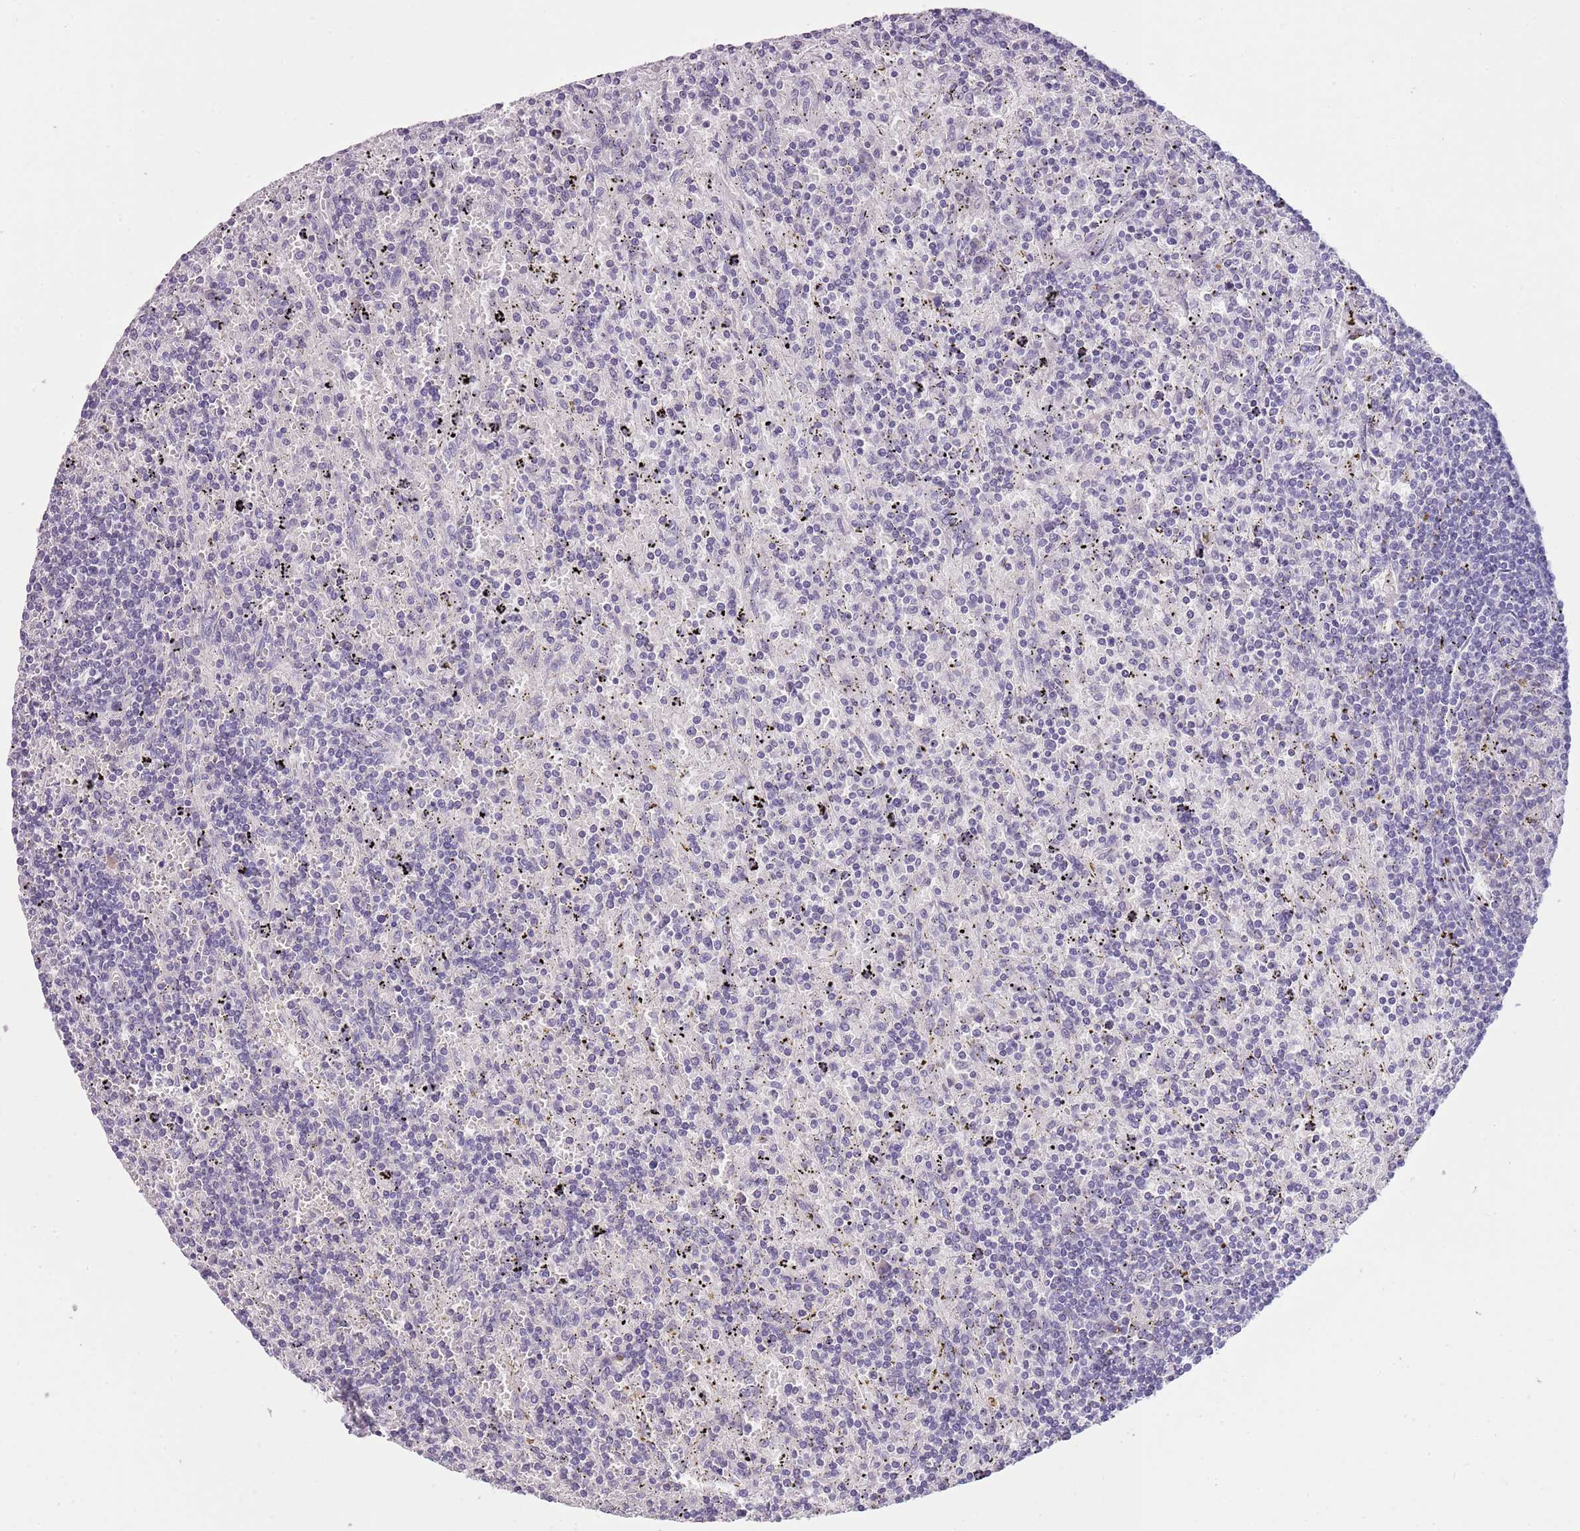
{"staining": {"intensity": "negative", "quantity": "none", "location": "none"}, "tissue": "lymphoma", "cell_type": "Tumor cells", "image_type": "cancer", "snomed": [{"axis": "morphology", "description": "Malignant lymphoma, non-Hodgkin's type, Low grade"}, {"axis": "topography", "description": "Spleen"}], "caption": "Immunohistochemistry histopathology image of malignant lymphoma, non-Hodgkin's type (low-grade) stained for a protein (brown), which exhibits no staining in tumor cells. (DAB (3,3'-diaminobenzidine) immunohistochemistry (IHC) with hematoxylin counter stain).", "gene": "SLC35E3", "patient": {"sex": "male", "age": 76}}